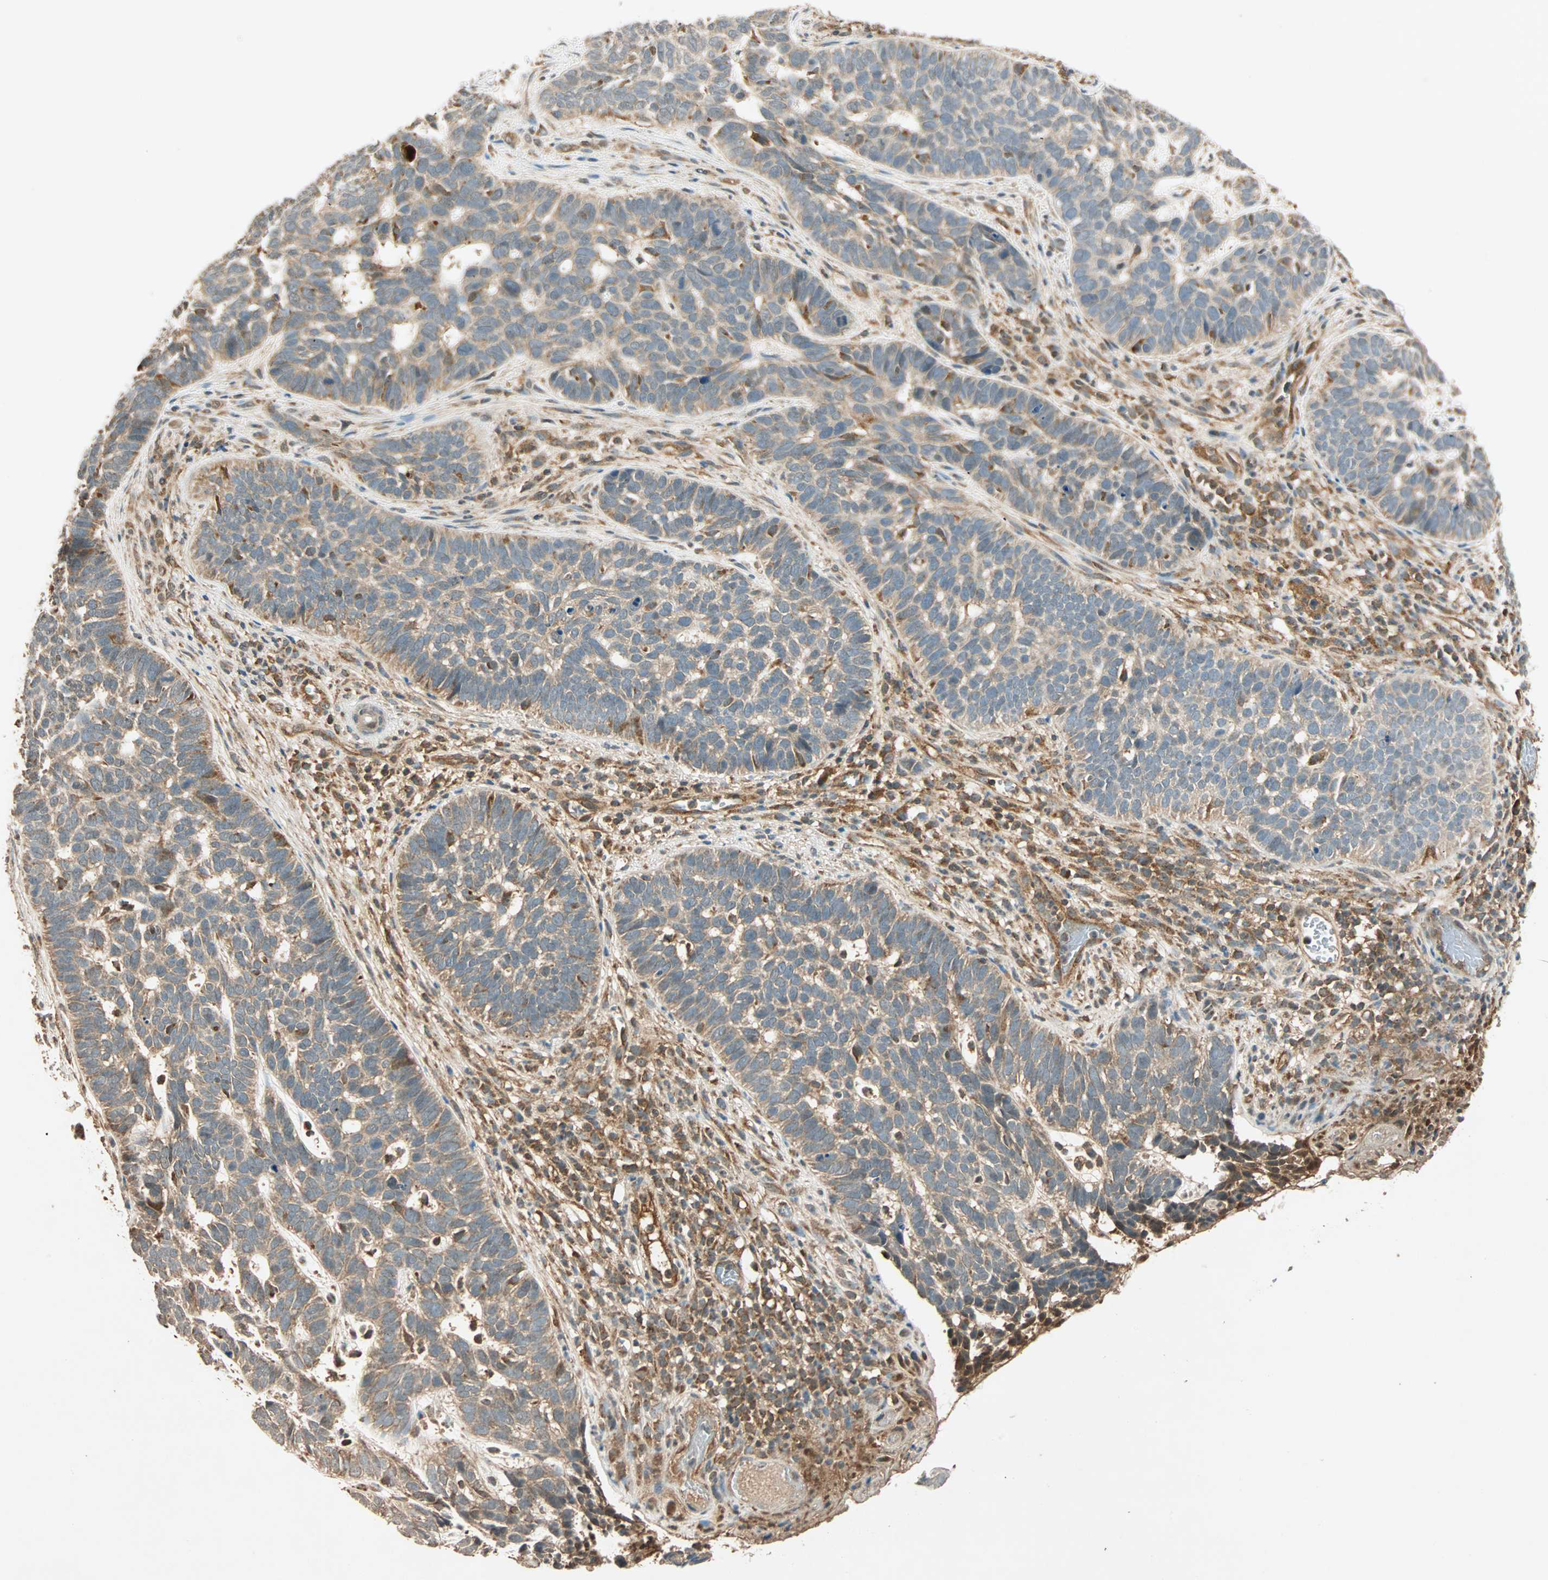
{"staining": {"intensity": "moderate", "quantity": ">75%", "location": "cytoplasmic/membranous"}, "tissue": "skin cancer", "cell_type": "Tumor cells", "image_type": "cancer", "snomed": [{"axis": "morphology", "description": "Basal cell carcinoma"}, {"axis": "topography", "description": "Skin"}], "caption": "Brown immunohistochemical staining in skin basal cell carcinoma demonstrates moderate cytoplasmic/membranous staining in approximately >75% of tumor cells.", "gene": "MAPK1", "patient": {"sex": "male", "age": 87}}